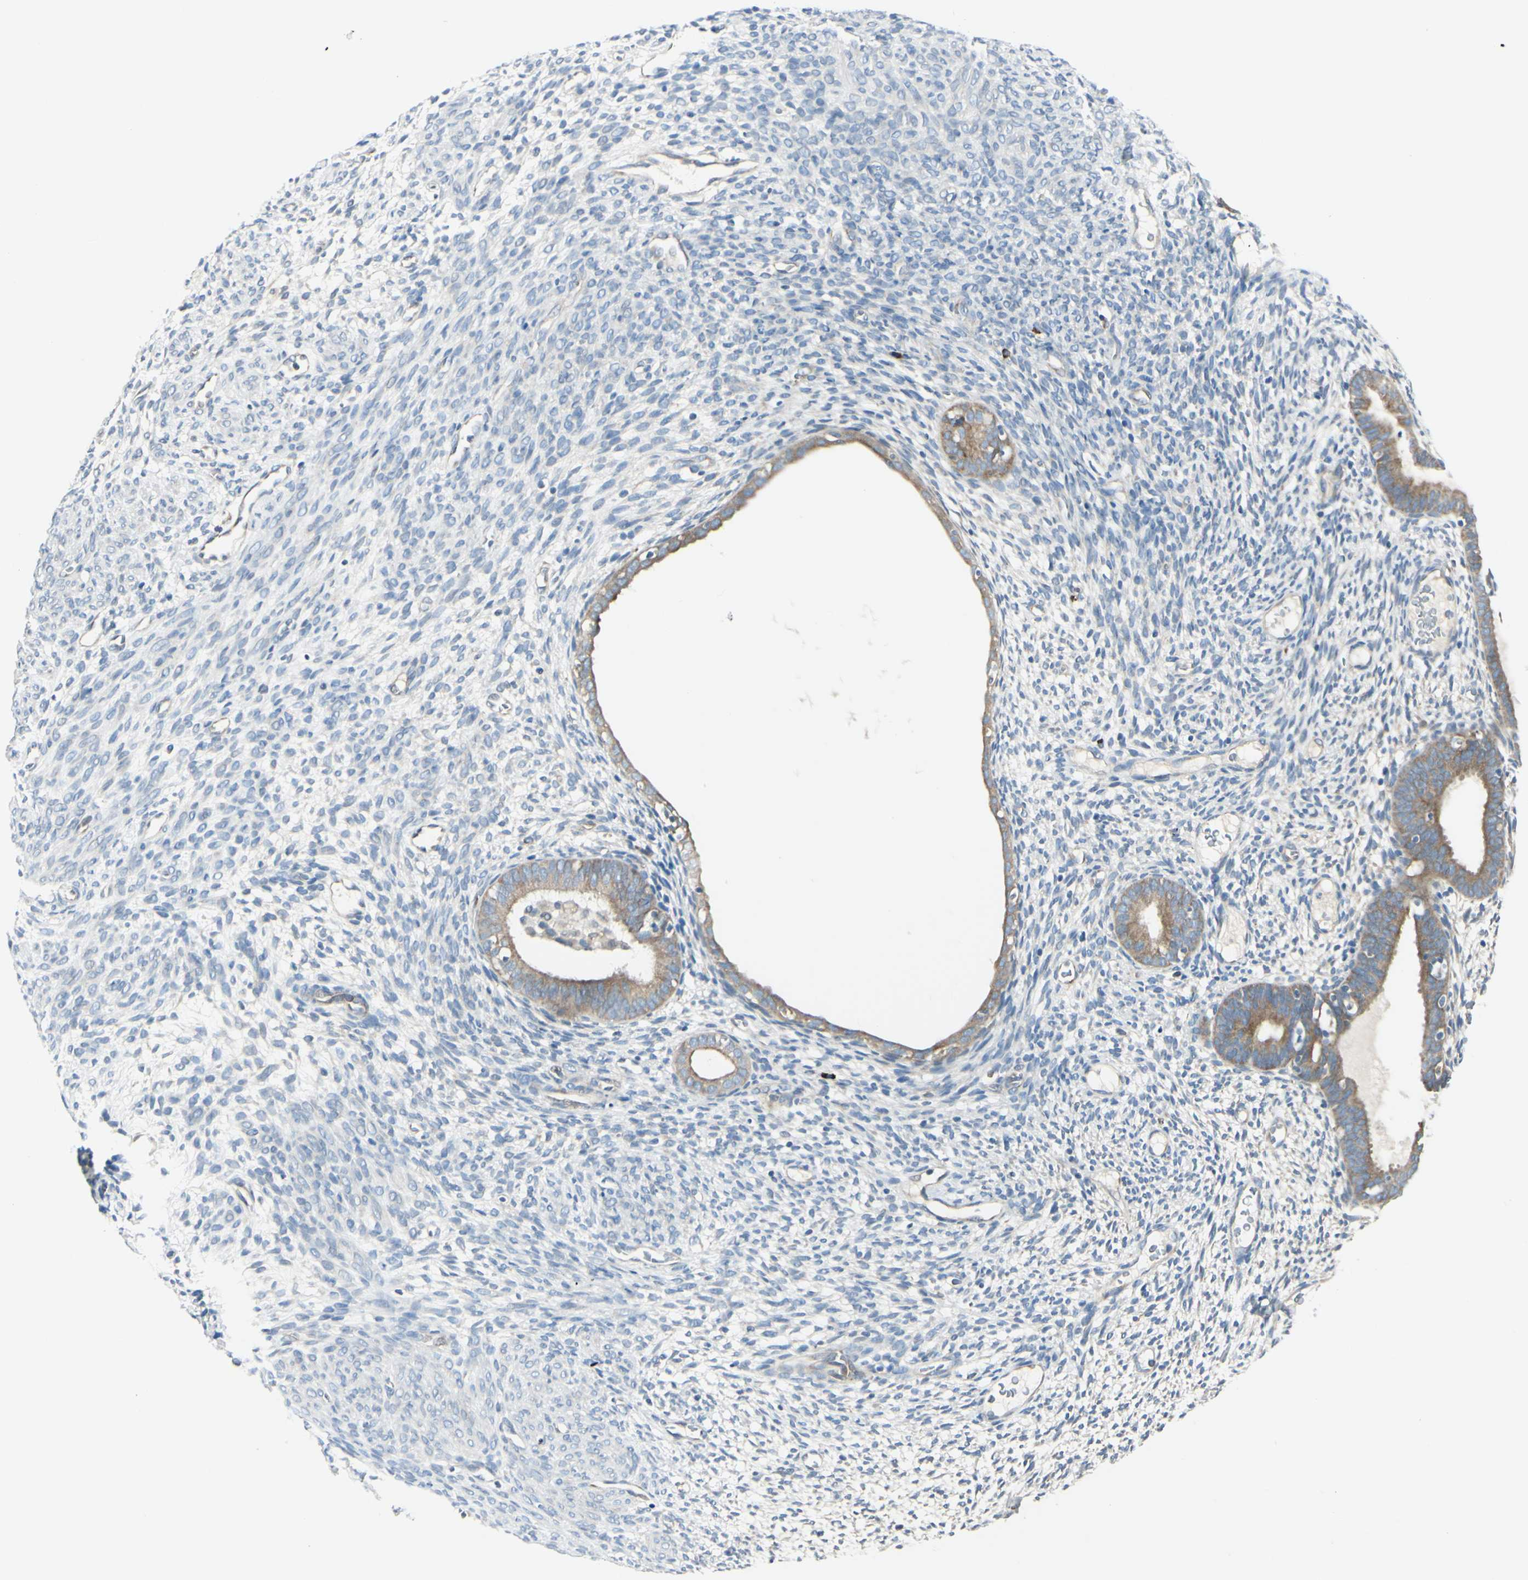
{"staining": {"intensity": "negative", "quantity": "none", "location": "none"}, "tissue": "endometrium", "cell_type": "Cells in endometrial stroma", "image_type": "normal", "snomed": [{"axis": "morphology", "description": "Normal tissue, NOS"}, {"axis": "morphology", "description": "Atrophy, NOS"}, {"axis": "topography", "description": "Uterus"}, {"axis": "topography", "description": "Endometrium"}], "caption": "This histopathology image is of unremarkable endometrium stained with immunohistochemistry (IHC) to label a protein in brown with the nuclei are counter-stained blue. There is no staining in cells in endometrial stroma.", "gene": "SELENOS", "patient": {"sex": "female", "age": 68}}